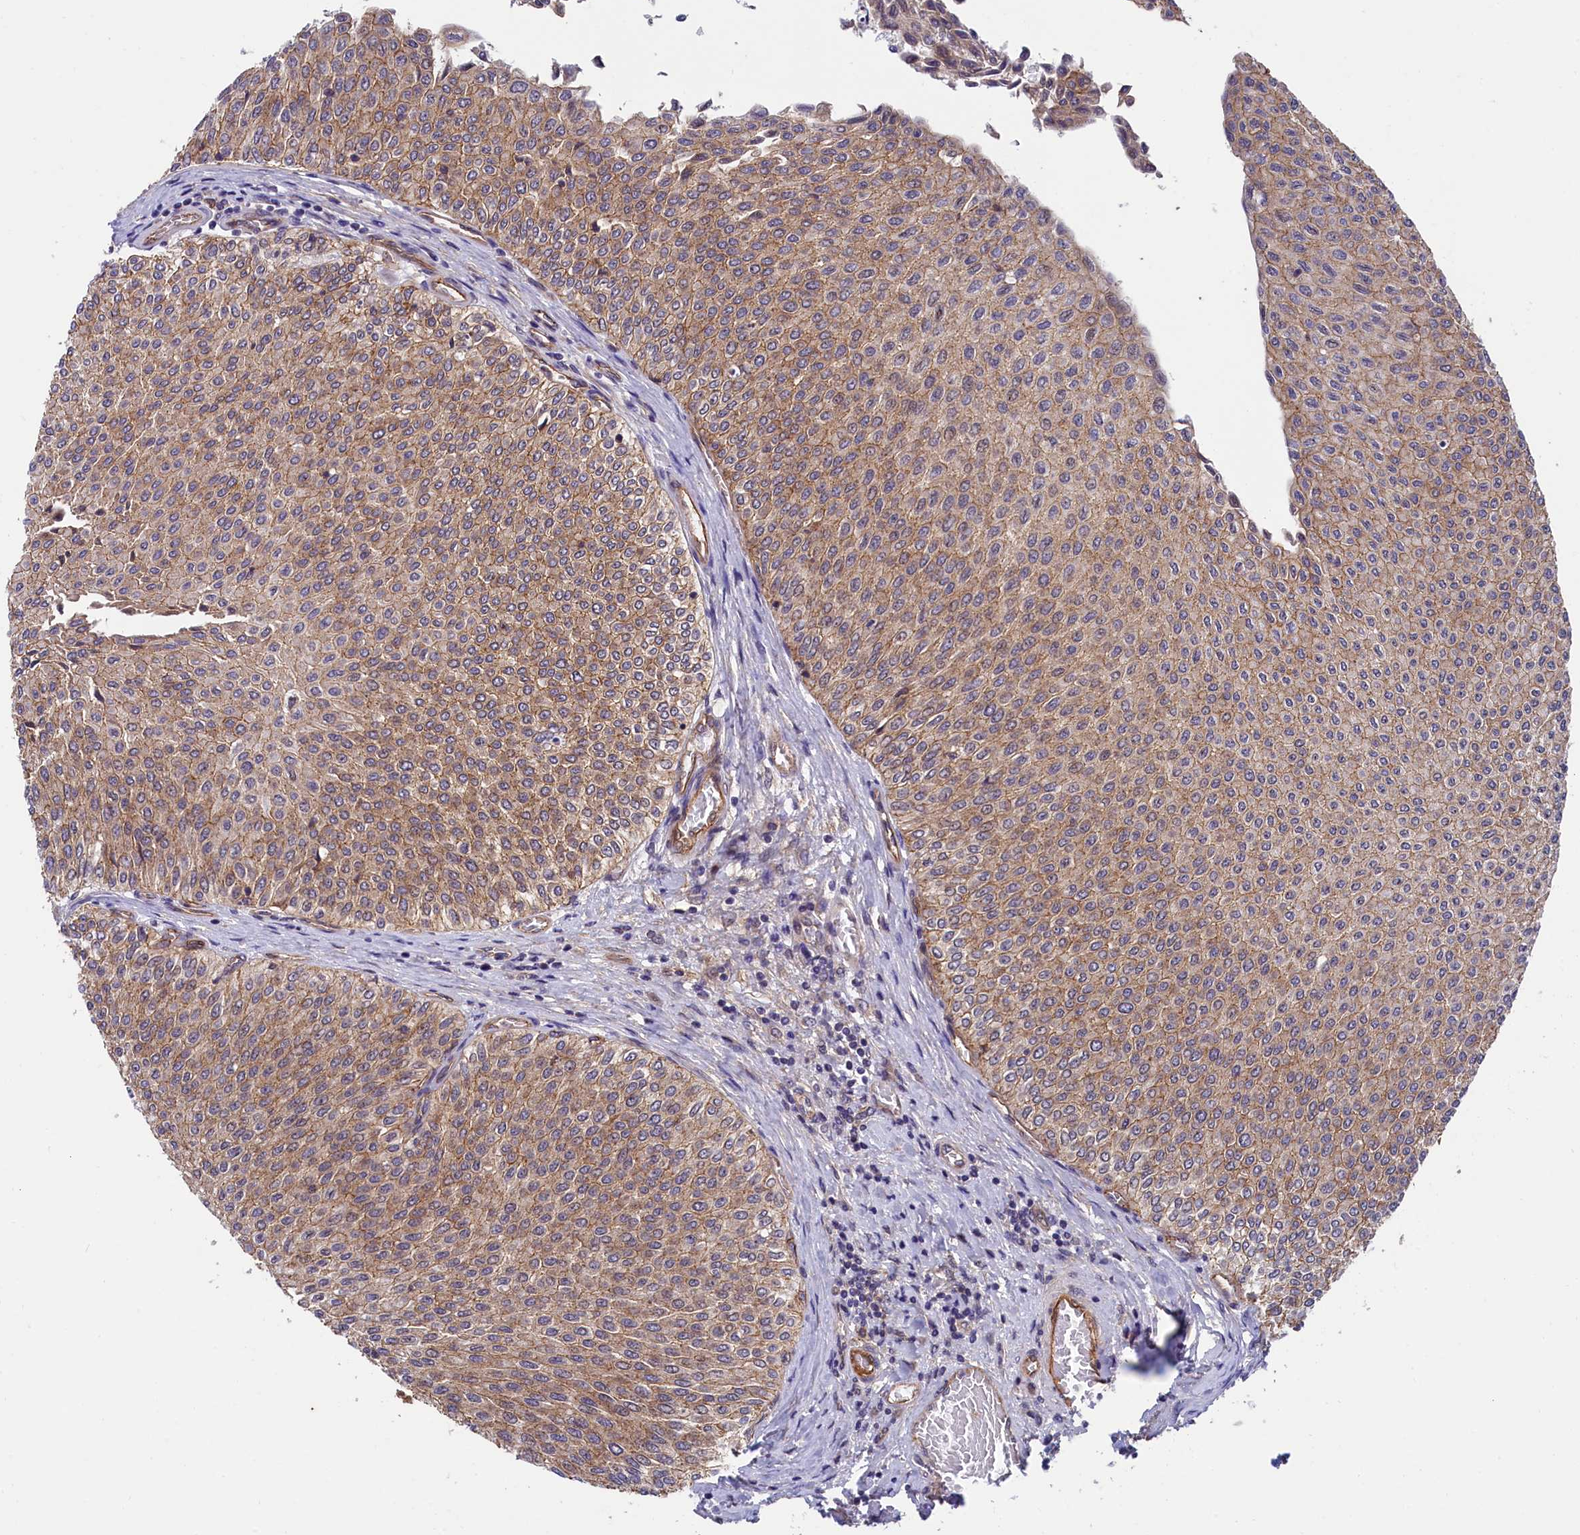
{"staining": {"intensity": "weak", "quantity": ">75%", "location": "cytoplasmic/membranous"}, "tissue": "urothelial cancer", "cell_type": "Tumor cells", "image_type": "cancer", "snomed": [{"axis": "morphology", "description": "Urothelial carcinoma, Low grade"}, {"axis": "topography", "description": "Urinary bladder"}], "caption": "Immunohistochemistry (IHC) staining of urothelial cancer, which demonstrates low levels of weak cytoplasmic/membranous positivity in about >75% of tumor cells indicating weak cytoplasmic/membranous protein staining. The staining was performed using DAB (brown) for protein detection and nuclei were counterstained in hematoxylin (blue).", "gene": "ARL14EP", "patient": {"sex": "male", "age": 78}}